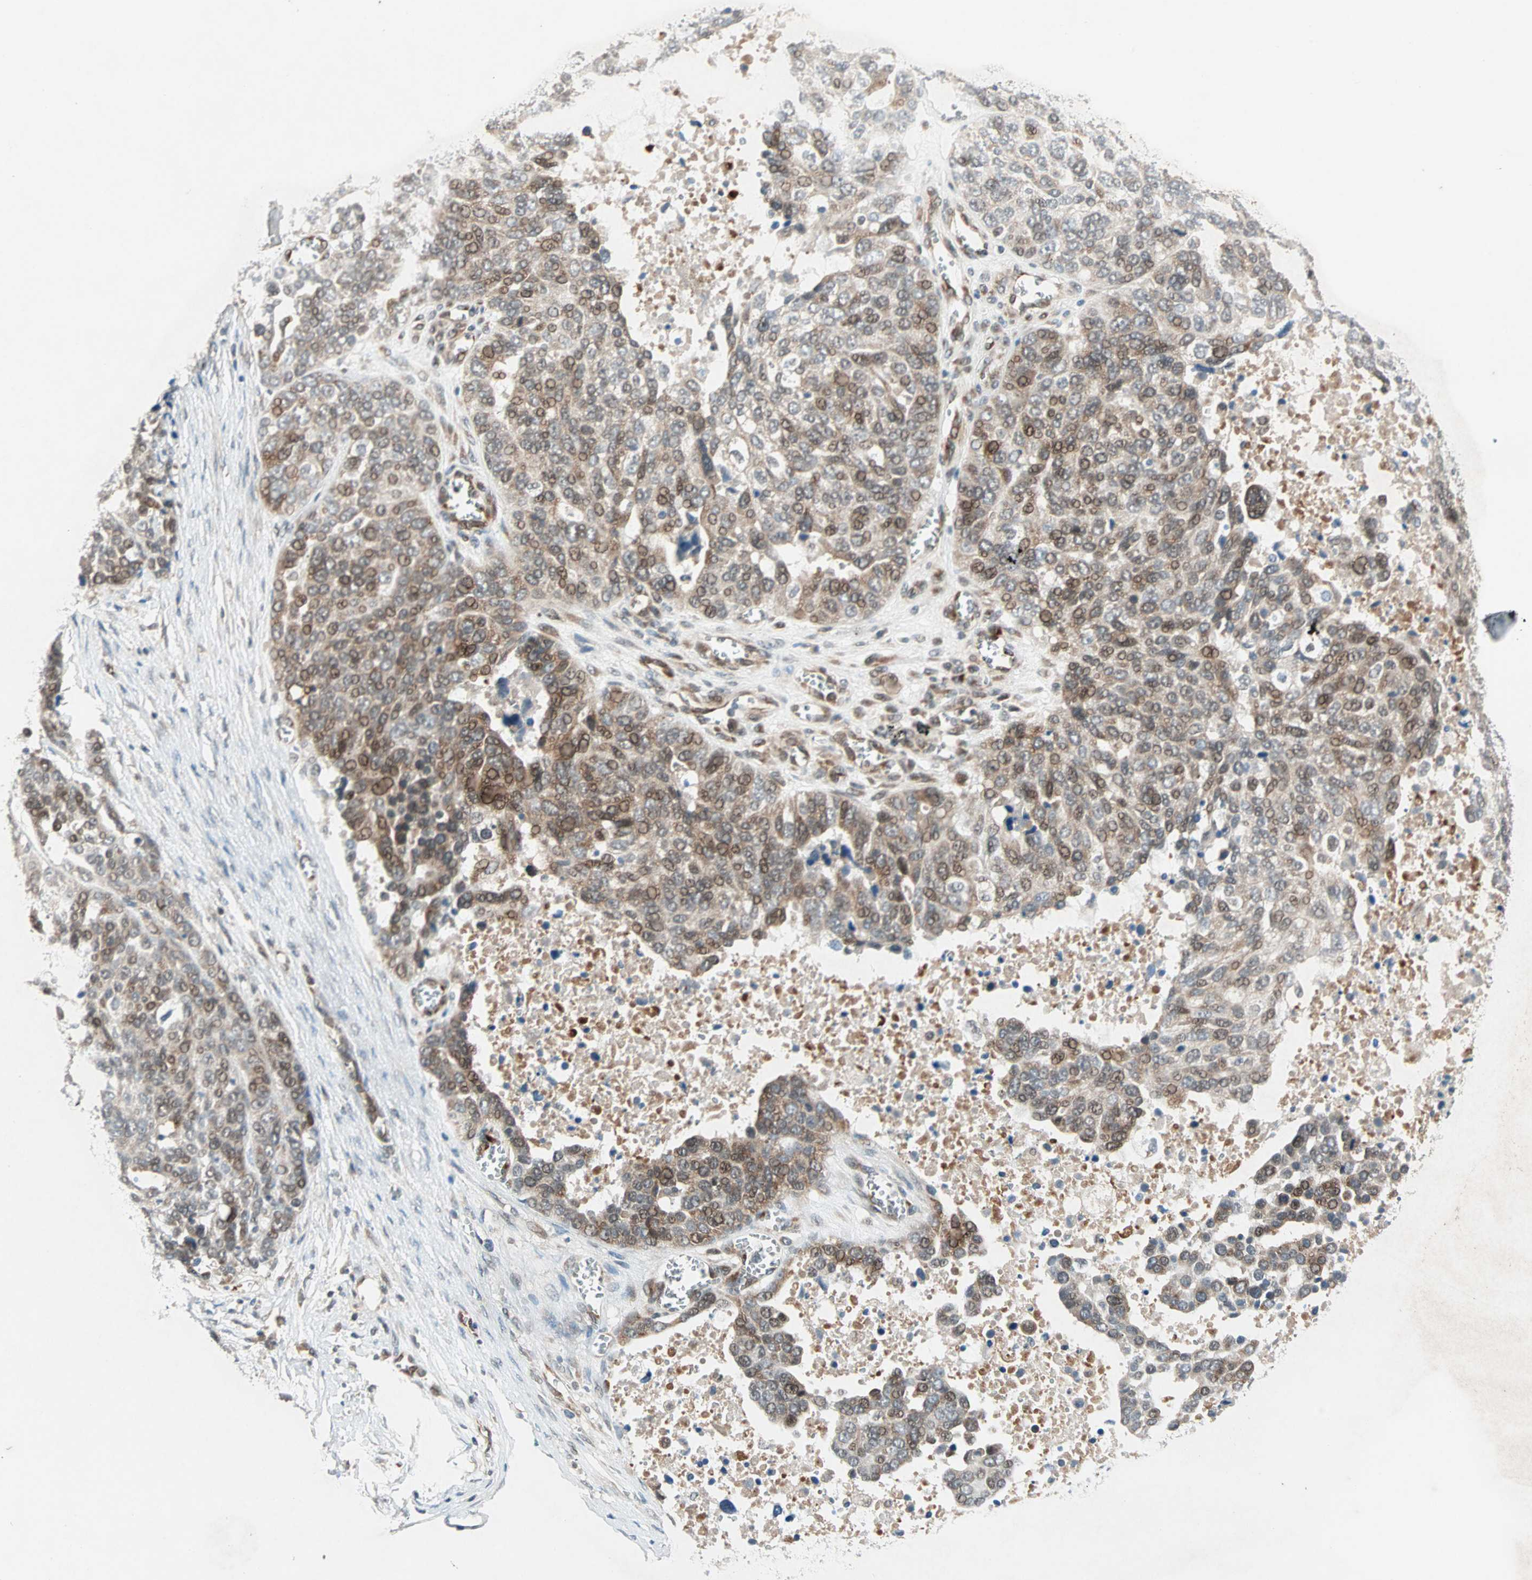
{"staining": {"intensity": "moderate", "quantity": ">75%", "location": "cytoplasmic/membranous,nuclear"}, "tissue": "ovarian cancer", "cell_type": "Tumor cells", "image_type": "cancer", "snomed": [{"axis": "morphology", "description": "Cystadenocarcinoma, serous, NOS"}, {"axis": "topography", "description": "Ovary"}], "caption": "Protein expression analysis of human ovarian cancer (serous cystadenocarcinoma) reveals moderate cytoplasmic/membranous and nuclear staining in about >75% of tumor cells.", "gene": "ZNF37A", "patient": {"sex": "female", "age": 44}}